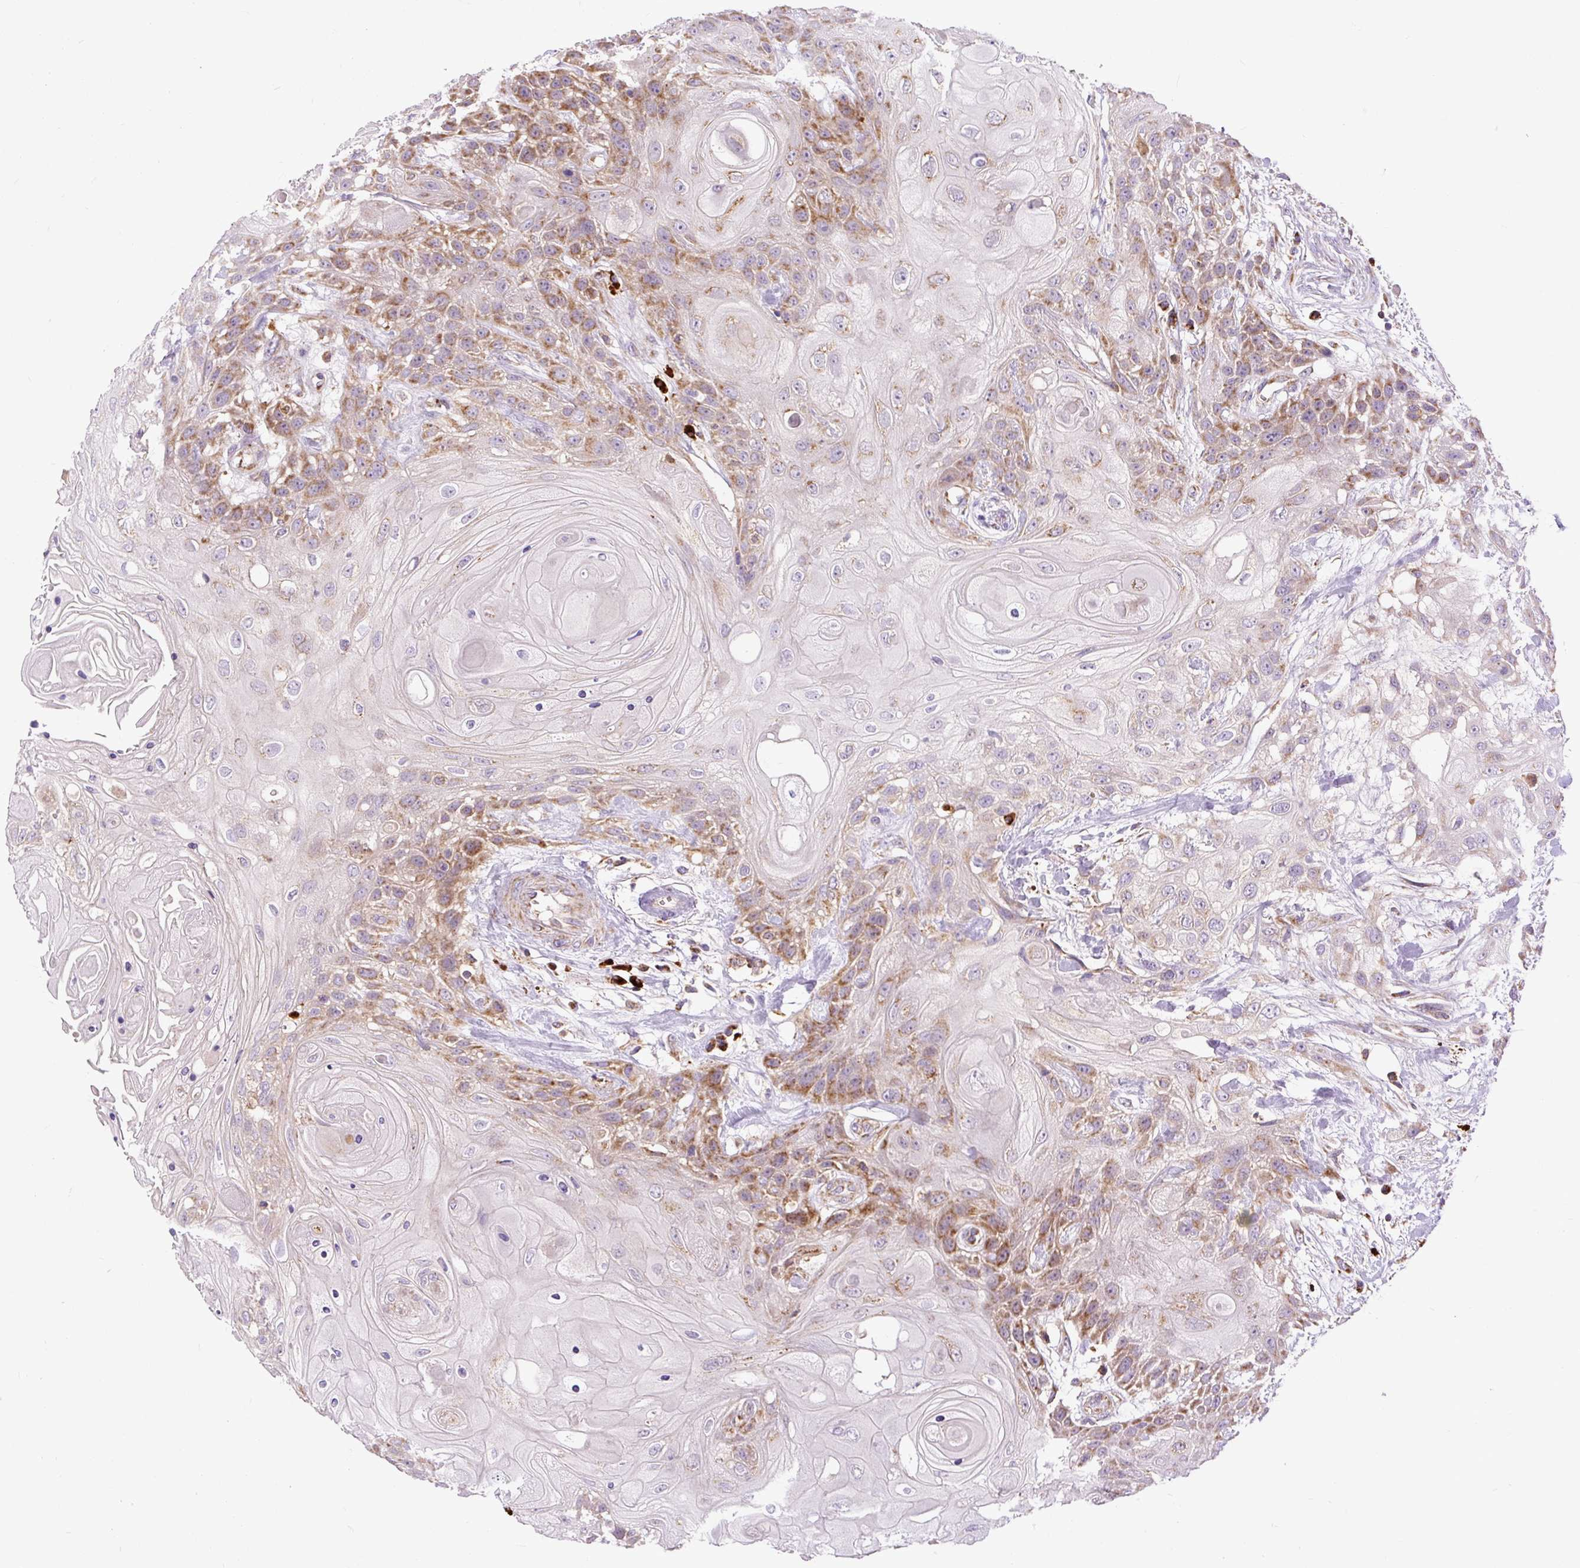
{"staining": {"intensity": "moderate", "quantity": "25%-75%", "location": "cytoplasmic/membranous"}, "tissue": "head and neck cancer", "cell_type": "Tumor cells", "image_type": "cancer", "snomed": [{"axis": "morphology", "description": "Squamous cell carcinoma, NOS"}, {"axis": "topography", "description": "Head-Neck"}], "caption": "DAB immunohistochemical staining of human head and neck cancer (squamous cell carcinoma) demonstrates moderate cytoplasmic/membranous protein staining in about 25%-75% of tumor cells.", "gene": "TM2D3", "patient": {"sex": "female", "age": 43}}